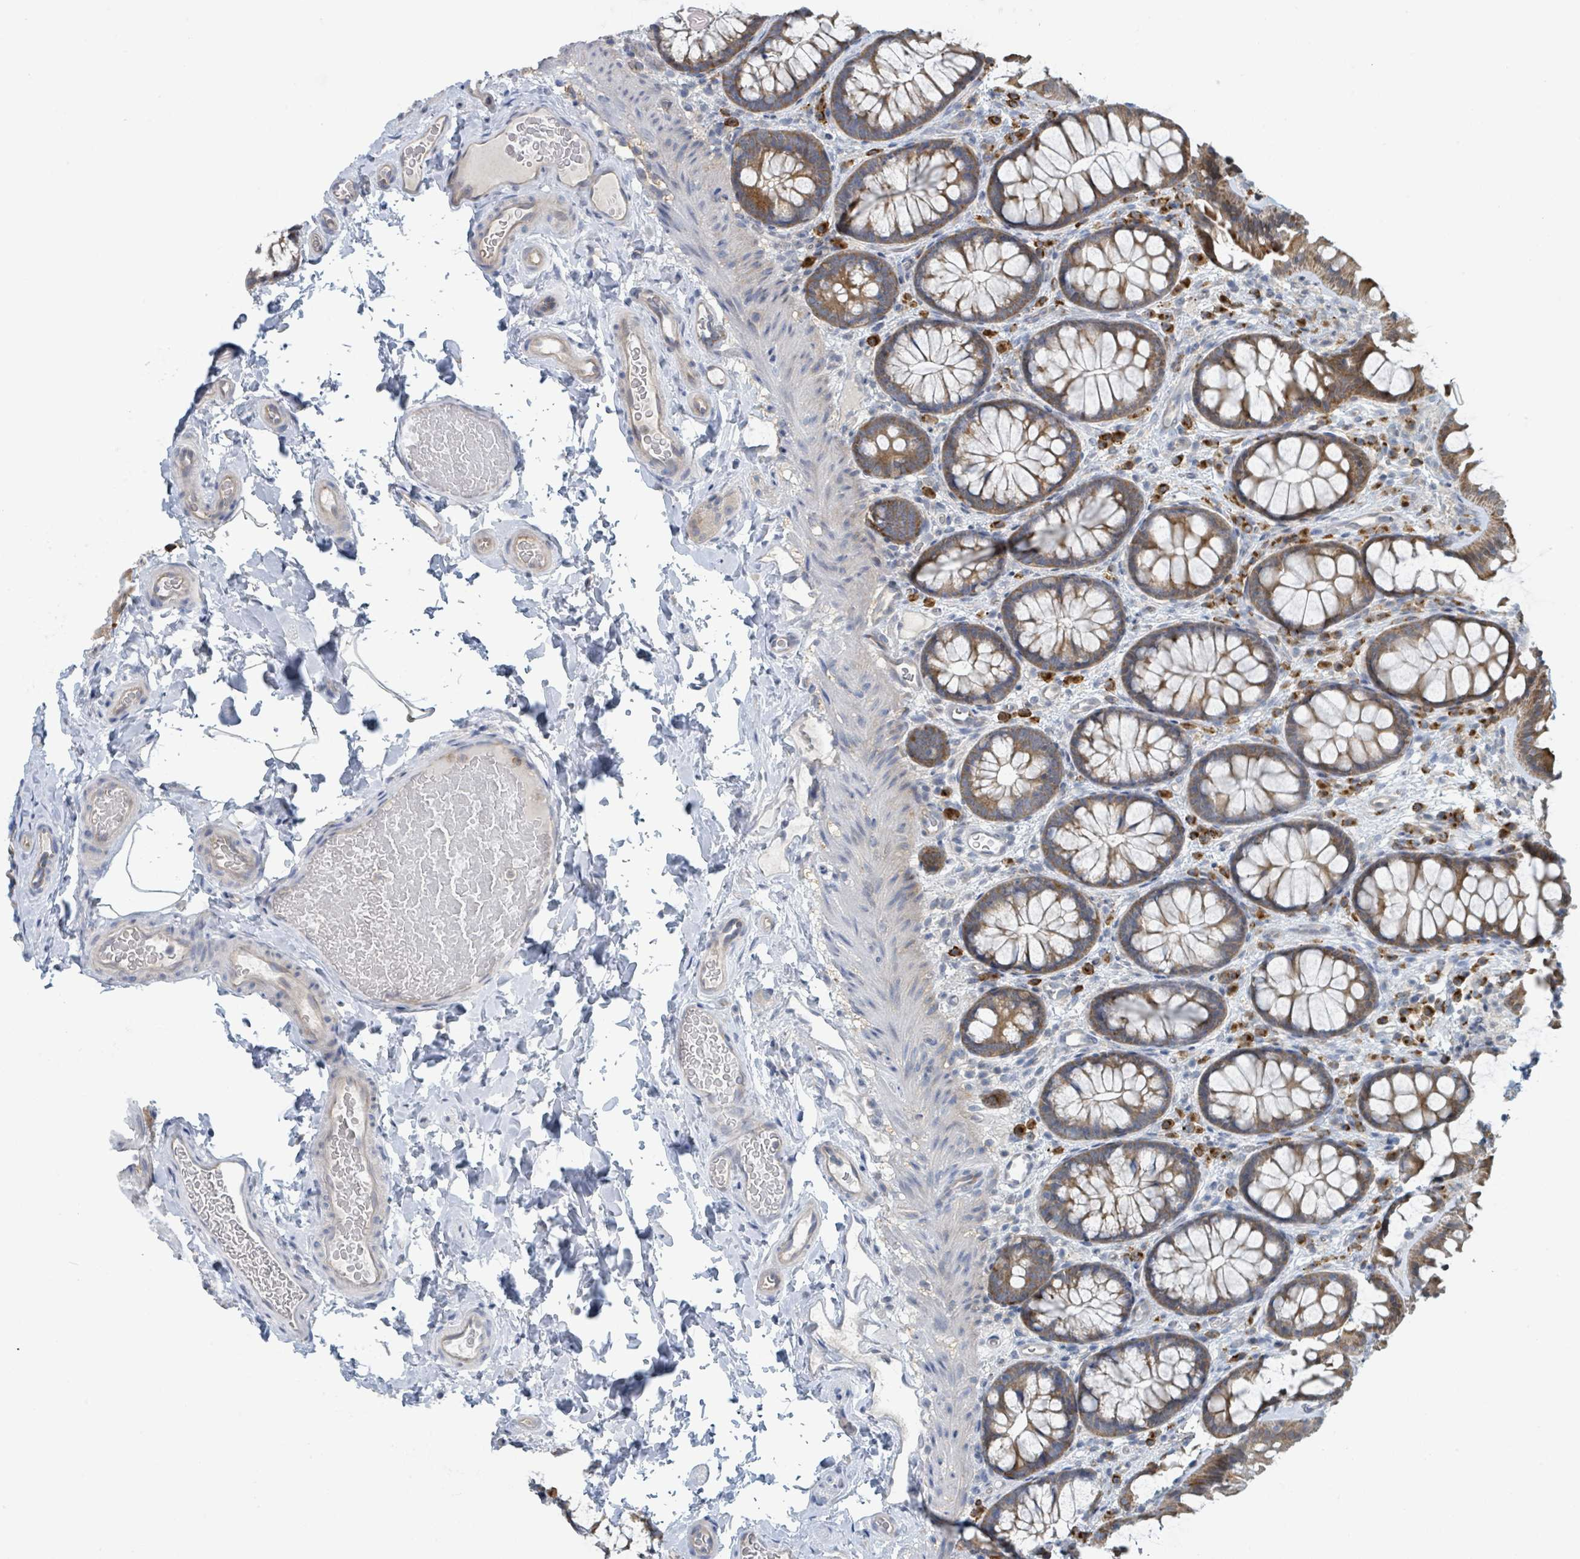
{"staining": {"intensity": "weak", "quantity": "25%-75%", "location": "cytoplasmic/membranous"}, "tissue": "colon", "cell_type": "Endothelial cells", "image_type": "normal", "snomed": [{"axis": "morphology", "description": "Normal tissue, NOS"}, {"axis": "topography", "description": "Colon"}], "caption": "IHC image of normal colon: colon stained using IHC displays low levels of weak protein expression localized specifically in the cytoplasmic/membranous of endothelial cells, appearing as a cytoplasmic/membranous brown color.", "gene": "ANKRD55", "patient": {"sex": "male", "age": 46}}